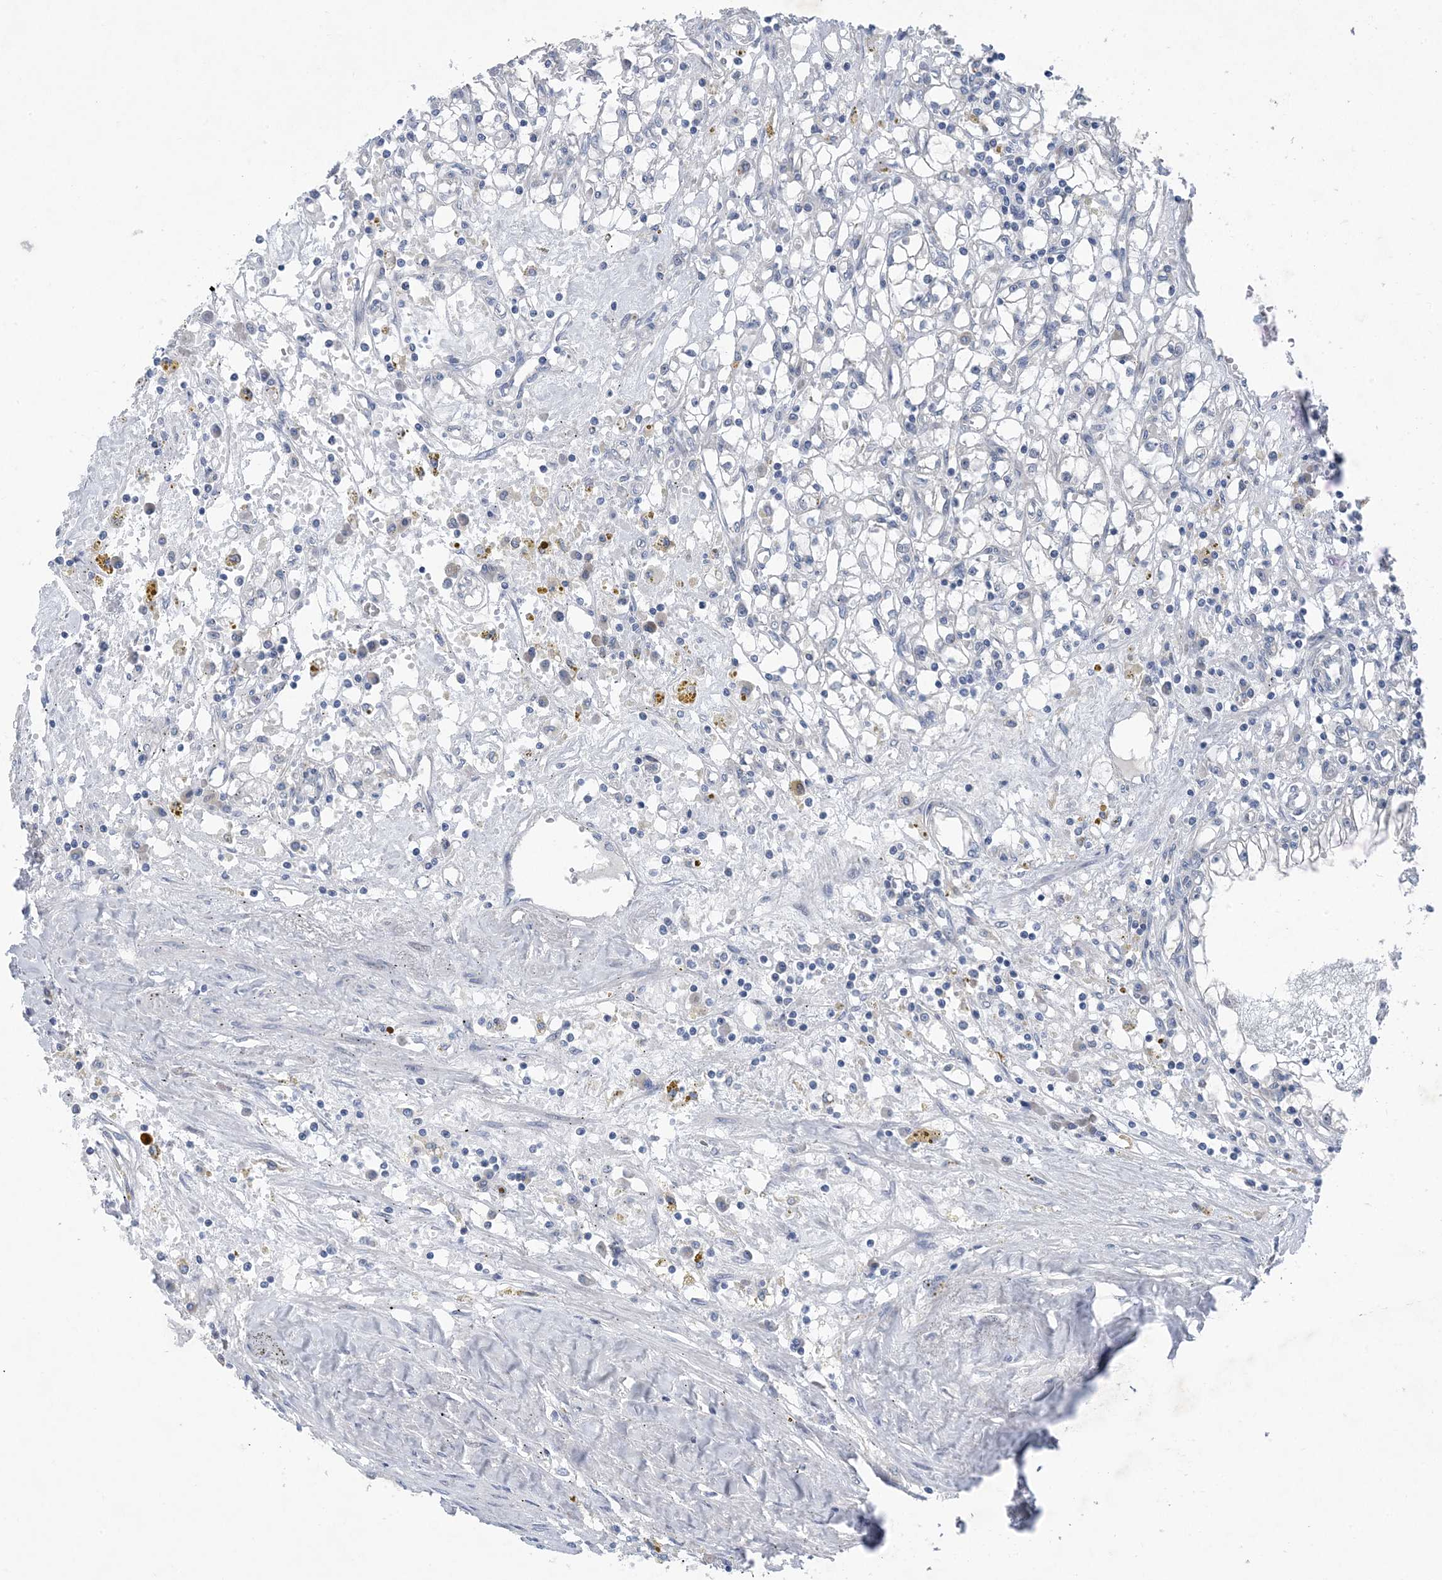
{"staining": {"intensity": "negative", "quantity": "none", "location": "none"}, "tissue": "renal cancer", "cell_type": "Tumor cells", "image_type": "cancer", "snomed": [{"axis": "morphology", "description": "Adenocarcinoma, NOS"}, {"axis": "topography", "description": "Kidney"}], "caption": "Immunohistochemical staining of human renal cancer (adenocarcinoma) displays no significant staining in tumor cells. Brightfield microscopy of immunohistochemistry (IHC) stained with DAB (3,3'-diaminobenzidine) (brown) and hematoxylin (blue), captured at high magnification.", "gene": "HIKESHI", "patient": {"sex": "male", "age": 56}}